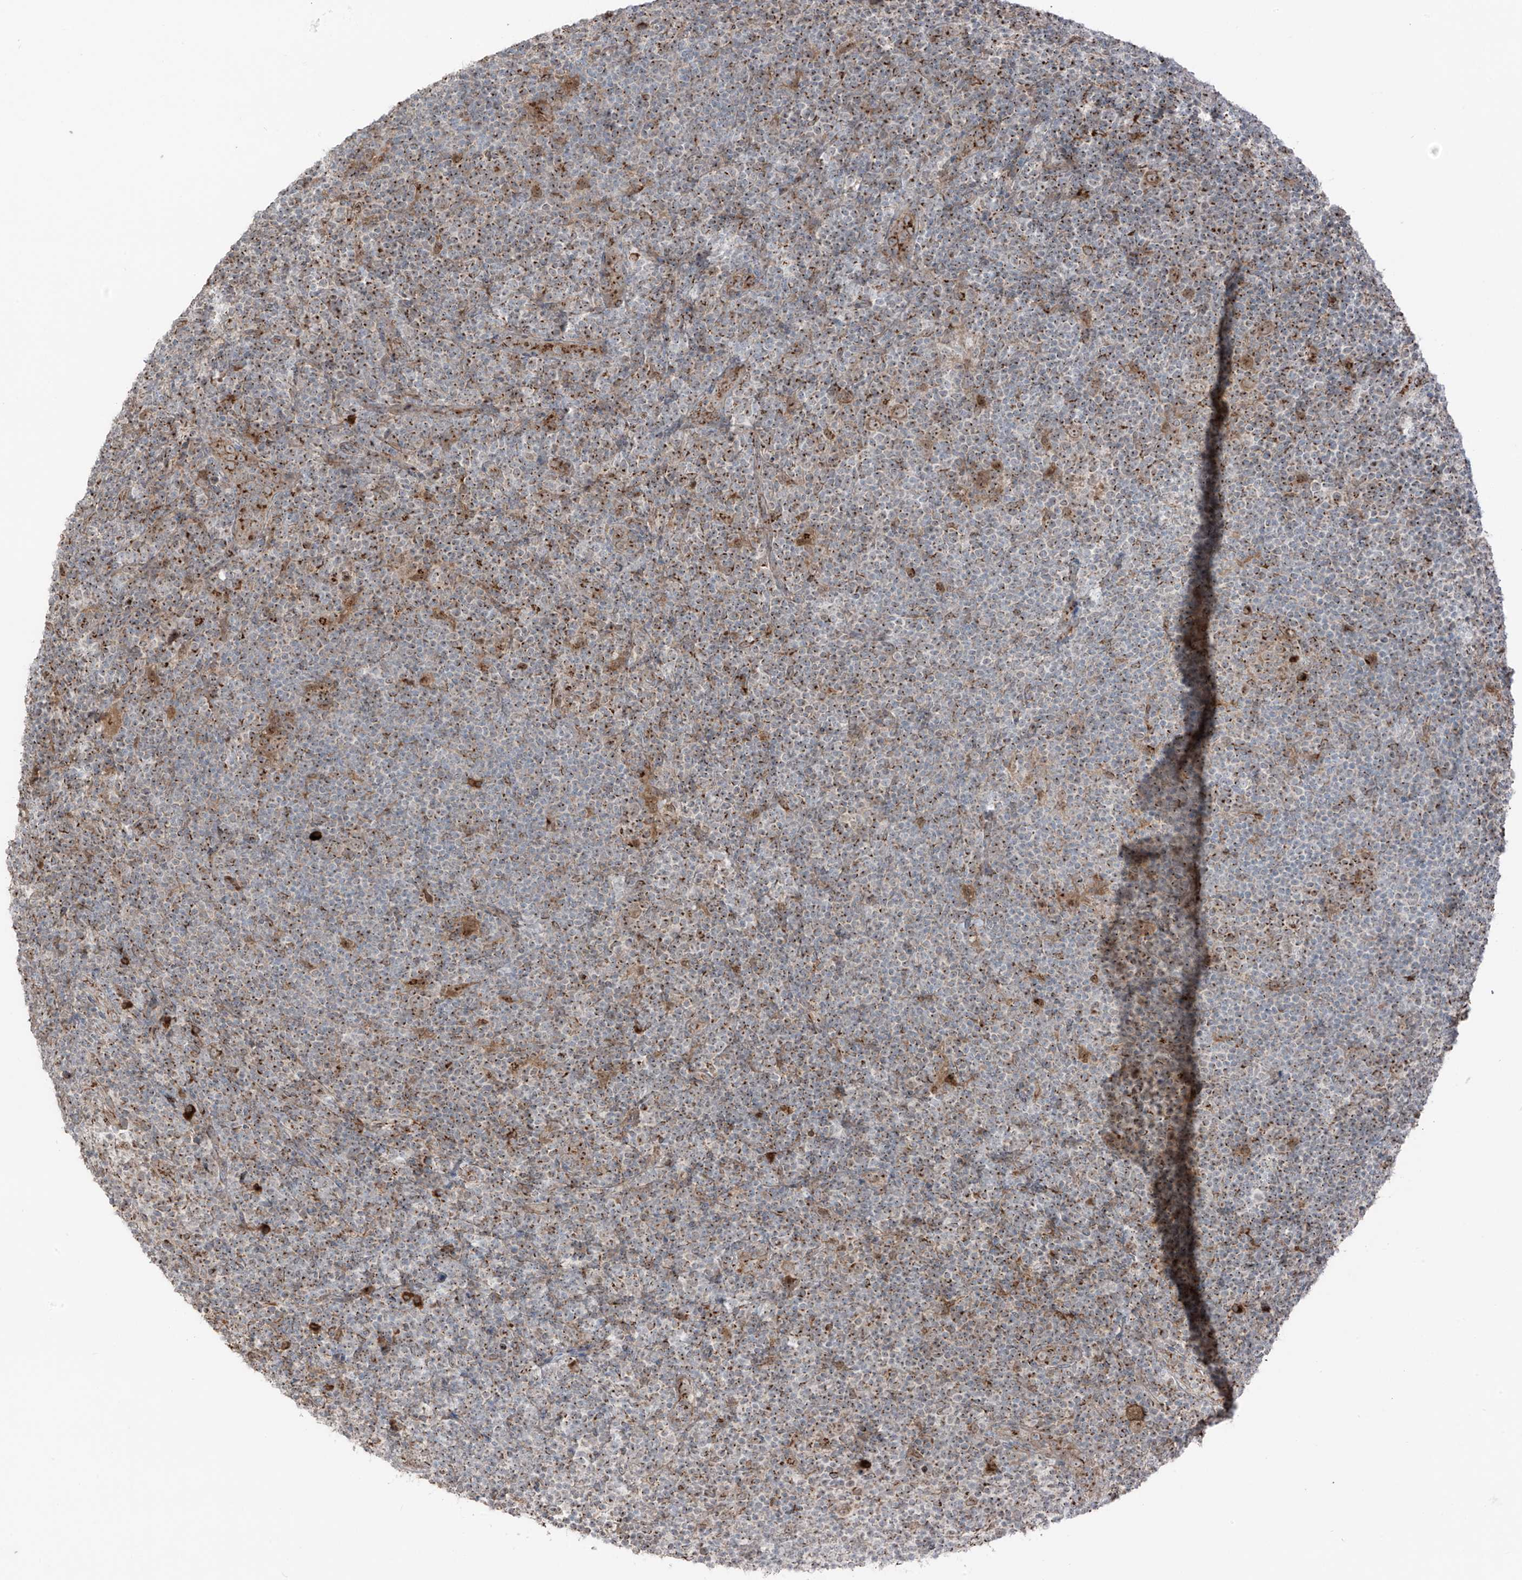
{"staining": {"intensity": "moderate", "quantity": "25%-75%", "location": "cytoplasmic/membranous"}, "tissue": "lymphoma", "cell_type": "Tumor cells", "image_type": "cancer", "snomed": [{"axis": "morphology", "description": "Hodgkin's disease, NOS"}, {"axis": "topography", "description": "Lymph node"}], "caption": "Immunohistochemistry (DAB) staining of human lymphoma reveals moderate cytoplasmic/membranous protein staining in approximately 25%-75% of tumor cells.", "gene": "ERLEC1", "patient": {"sex": "female", "age": 57}}